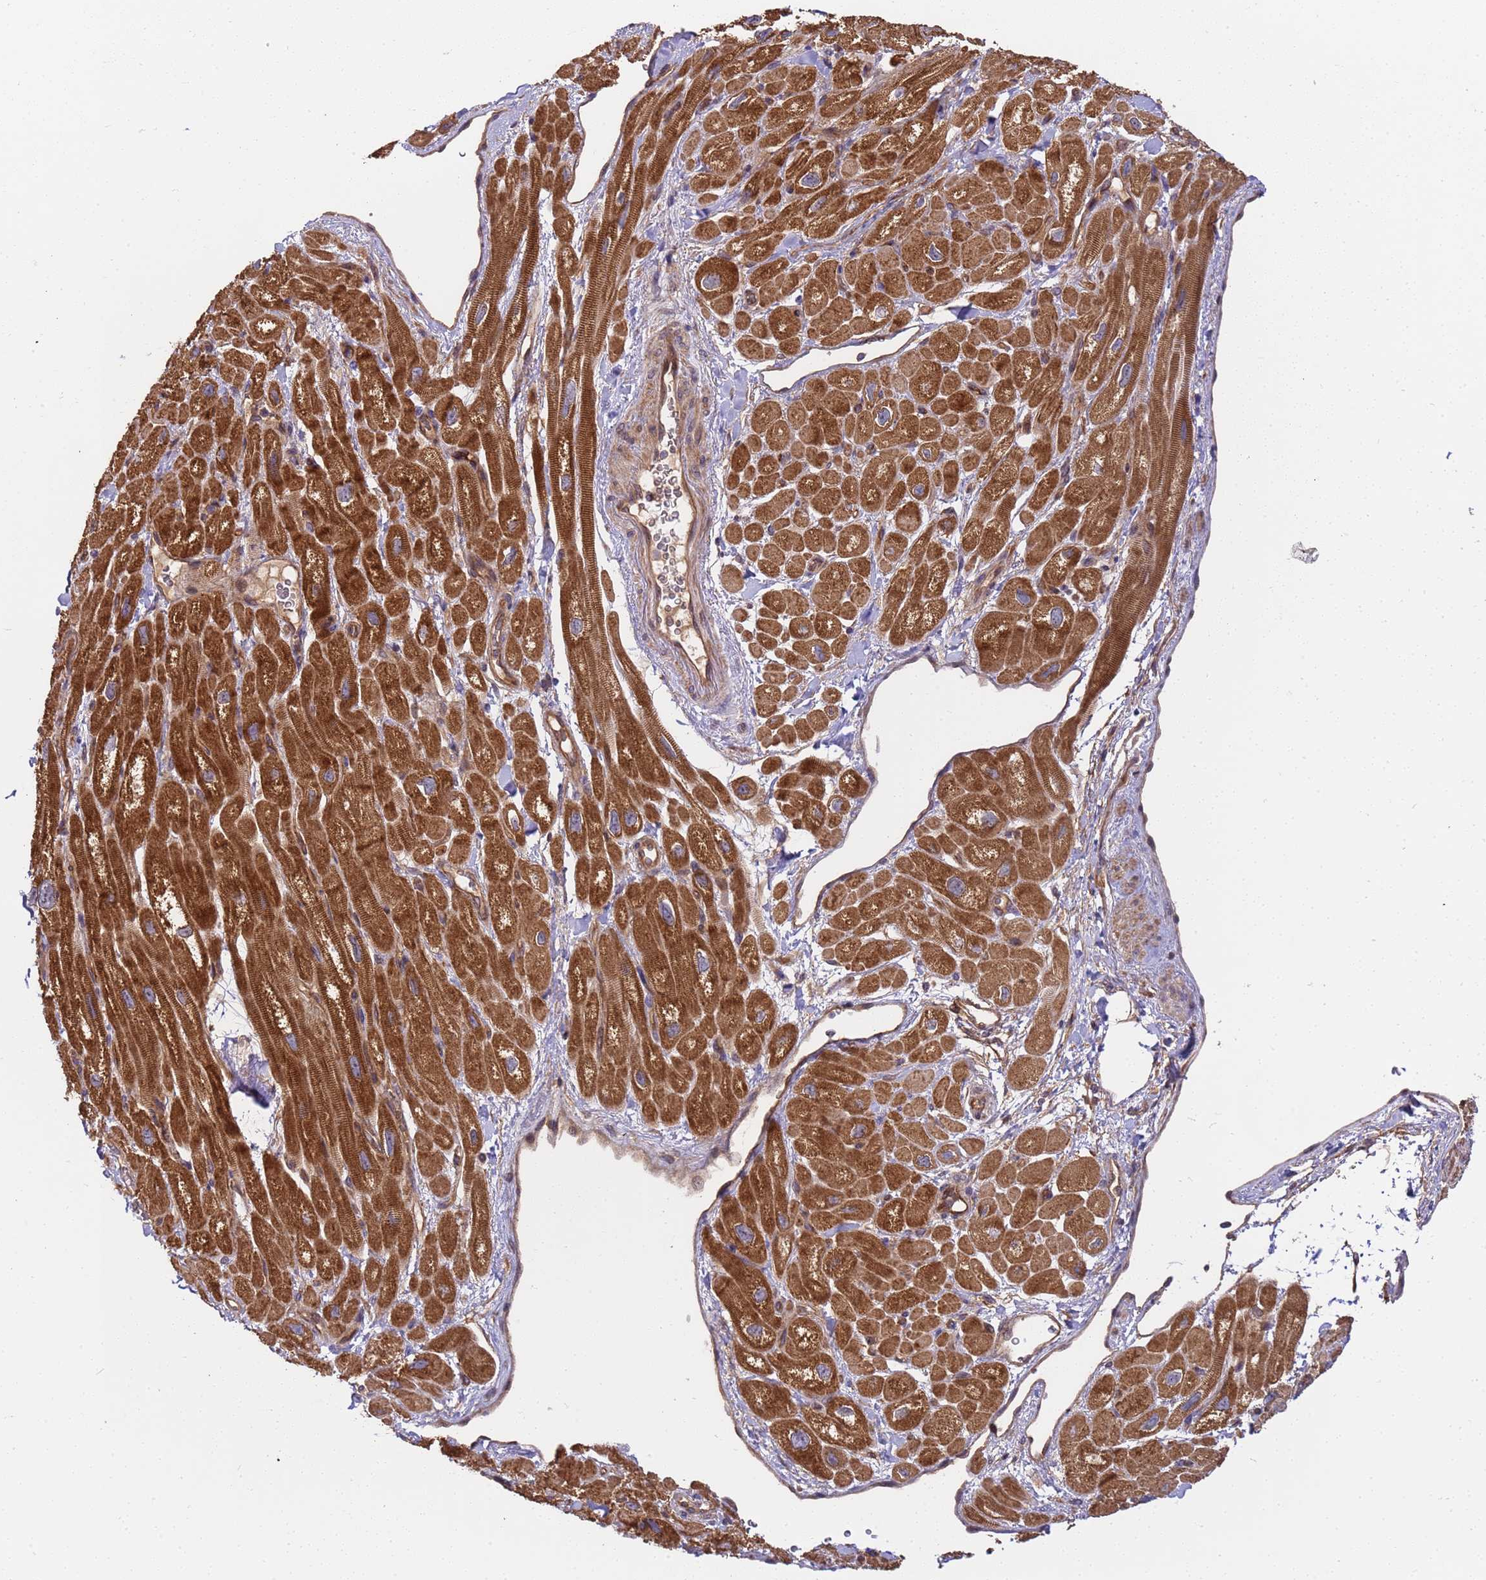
{"staining": {"intensity": "strong", "quantity": ">75%", "location": "cytoplasmic/membranous"}, "tissue": "heart muscle", "cell_type": "Cardiomyocytes", "image_type": "normal", "snomed": [{"axis": "morphology", "description": "Normal tissue, NOS"}, {"axis": "topography", "description": "Heart"}], "caption": "Heart muscle stained for a protein (brown) exhibits strong cytoplasmic/membranous positive positivity in approximately >75% of cardiomyocytes.", "gene": "SMCO3", "patient": {"sex": "male", "age": 65}}